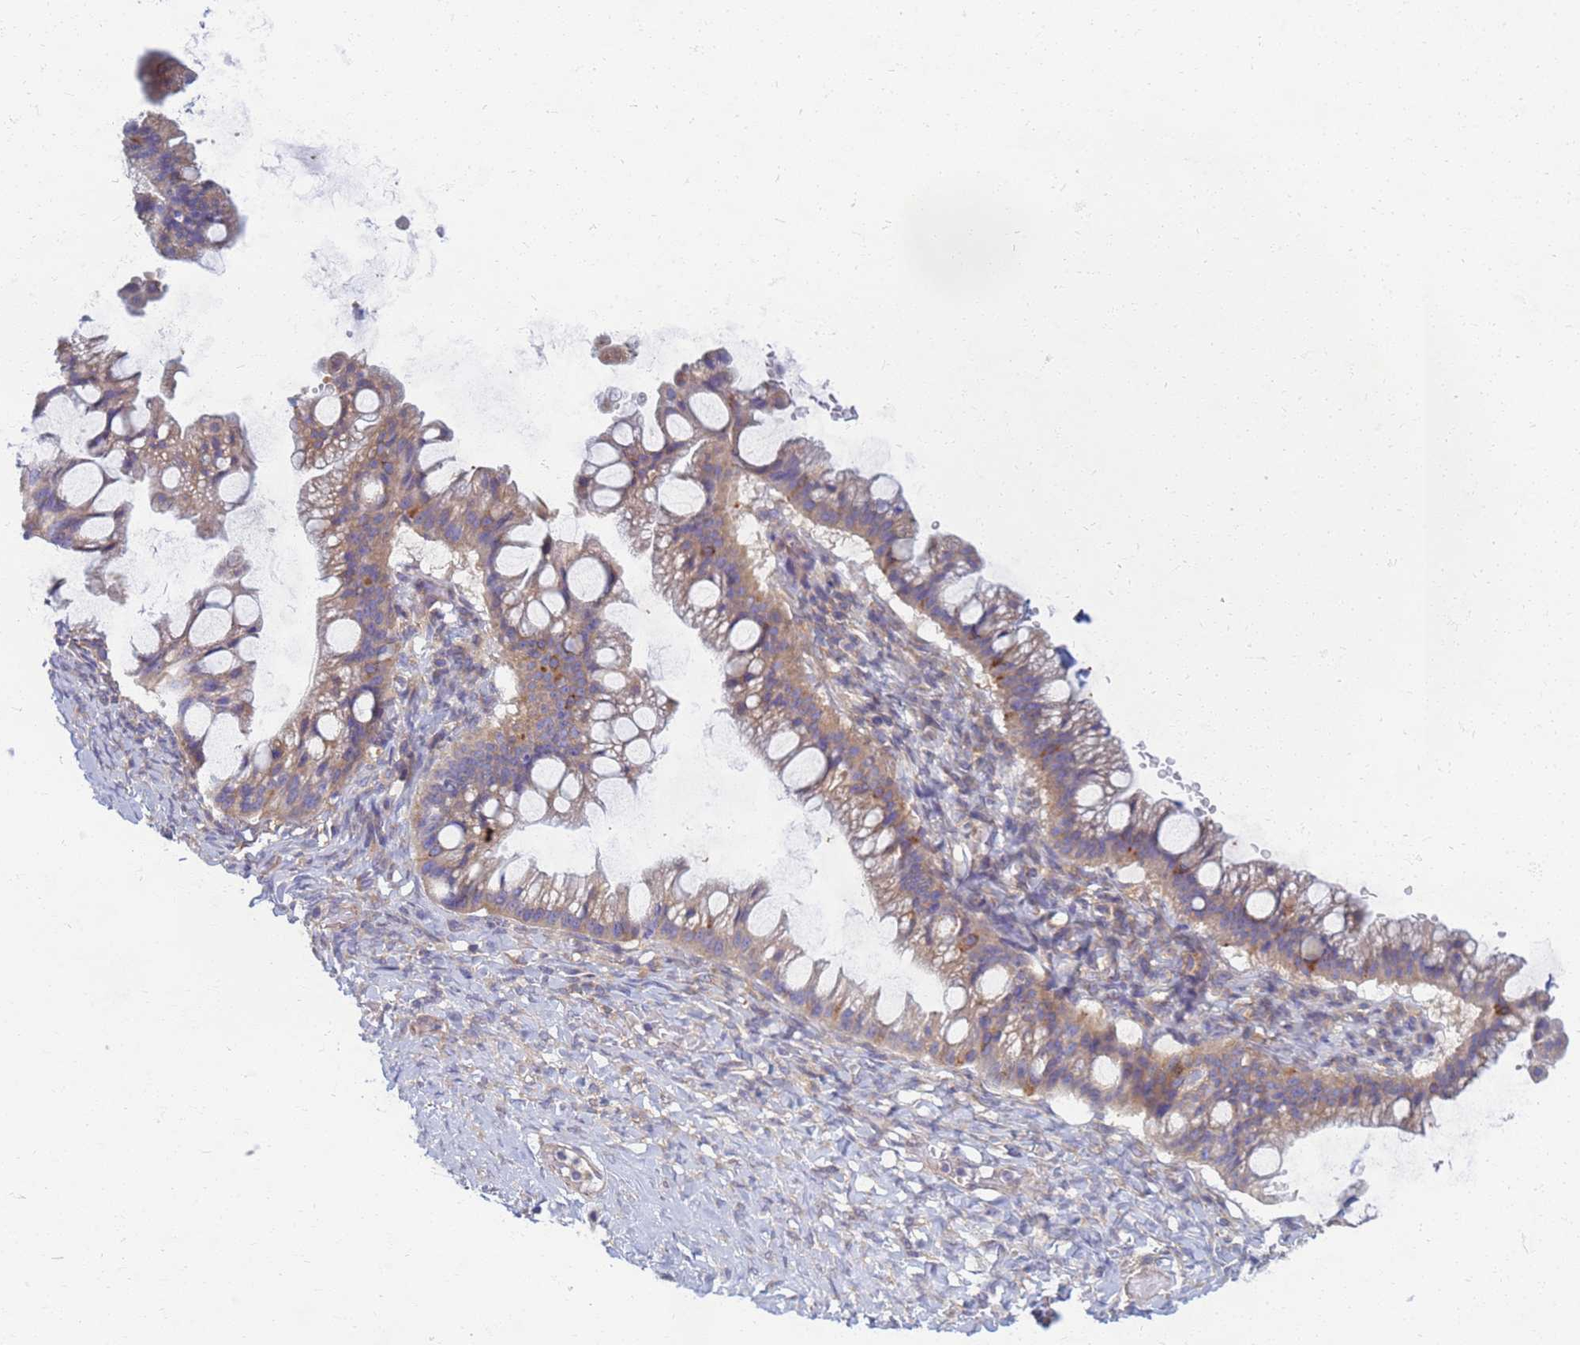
{"staining": {"intensity": "weak", "quantity": ">75%", "location": "cytoplasmic/membranous"}, "tissue": "ovarian cancer", "cell_type": "Tumor cells", "image_type": "cancer", "snomed": [{"axis": "morphology", "description": "Cystadenocarcinoma, mucinous, NOS"}, {"axis": "topography", "description": "Ovary"}], "caption": "Immunohistochemistry (IHC) image of human ovarian cancer stained for a protein (brown), which demonstrates low levels of weak cytoplasmic/membranous expression in about >75% of tumor cells.", "gene": "EEA1", "patient": {"sex": "female", "age": 73}}